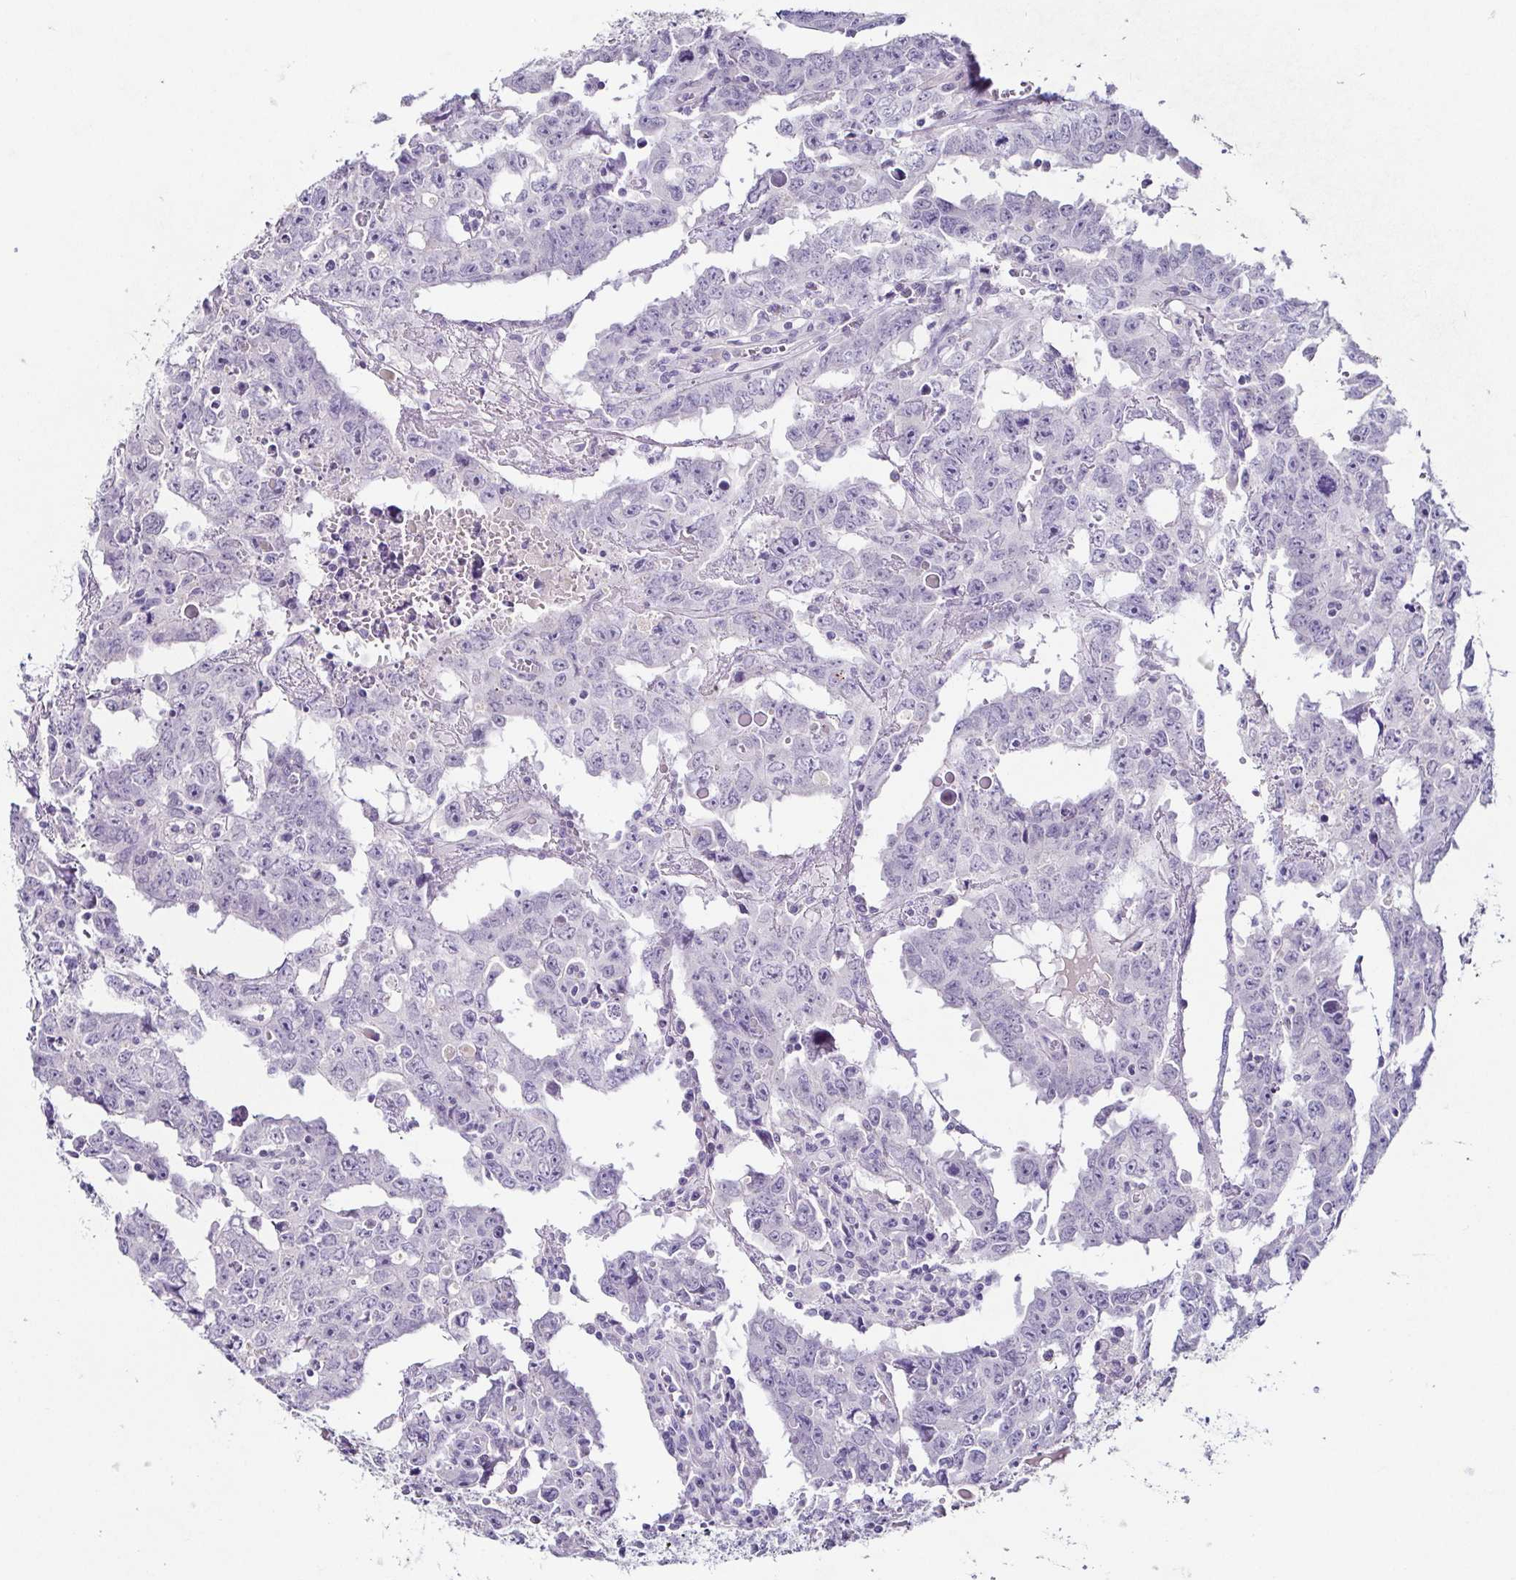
{"staining": {"intensity": "negative", "quantity": "none", "location": "none"}, "tissue": "testis cancer", "cell_type": "Tumor cells", "image_type": "cancer", "snomed": [{"axis": "morphology", "description": "Carcinoma, Embryonal, NOS"}, {"axis": "topography", "description": "Testis"}], "caption": "IHC photomicrograph of neoplastic tissue: human testis cancer (embryonal carcinoma) stained with DAB reveals no significant protein expression in tumor cells.", "gene": "TP73", "patient": {"sex": "male", "age": 22}}